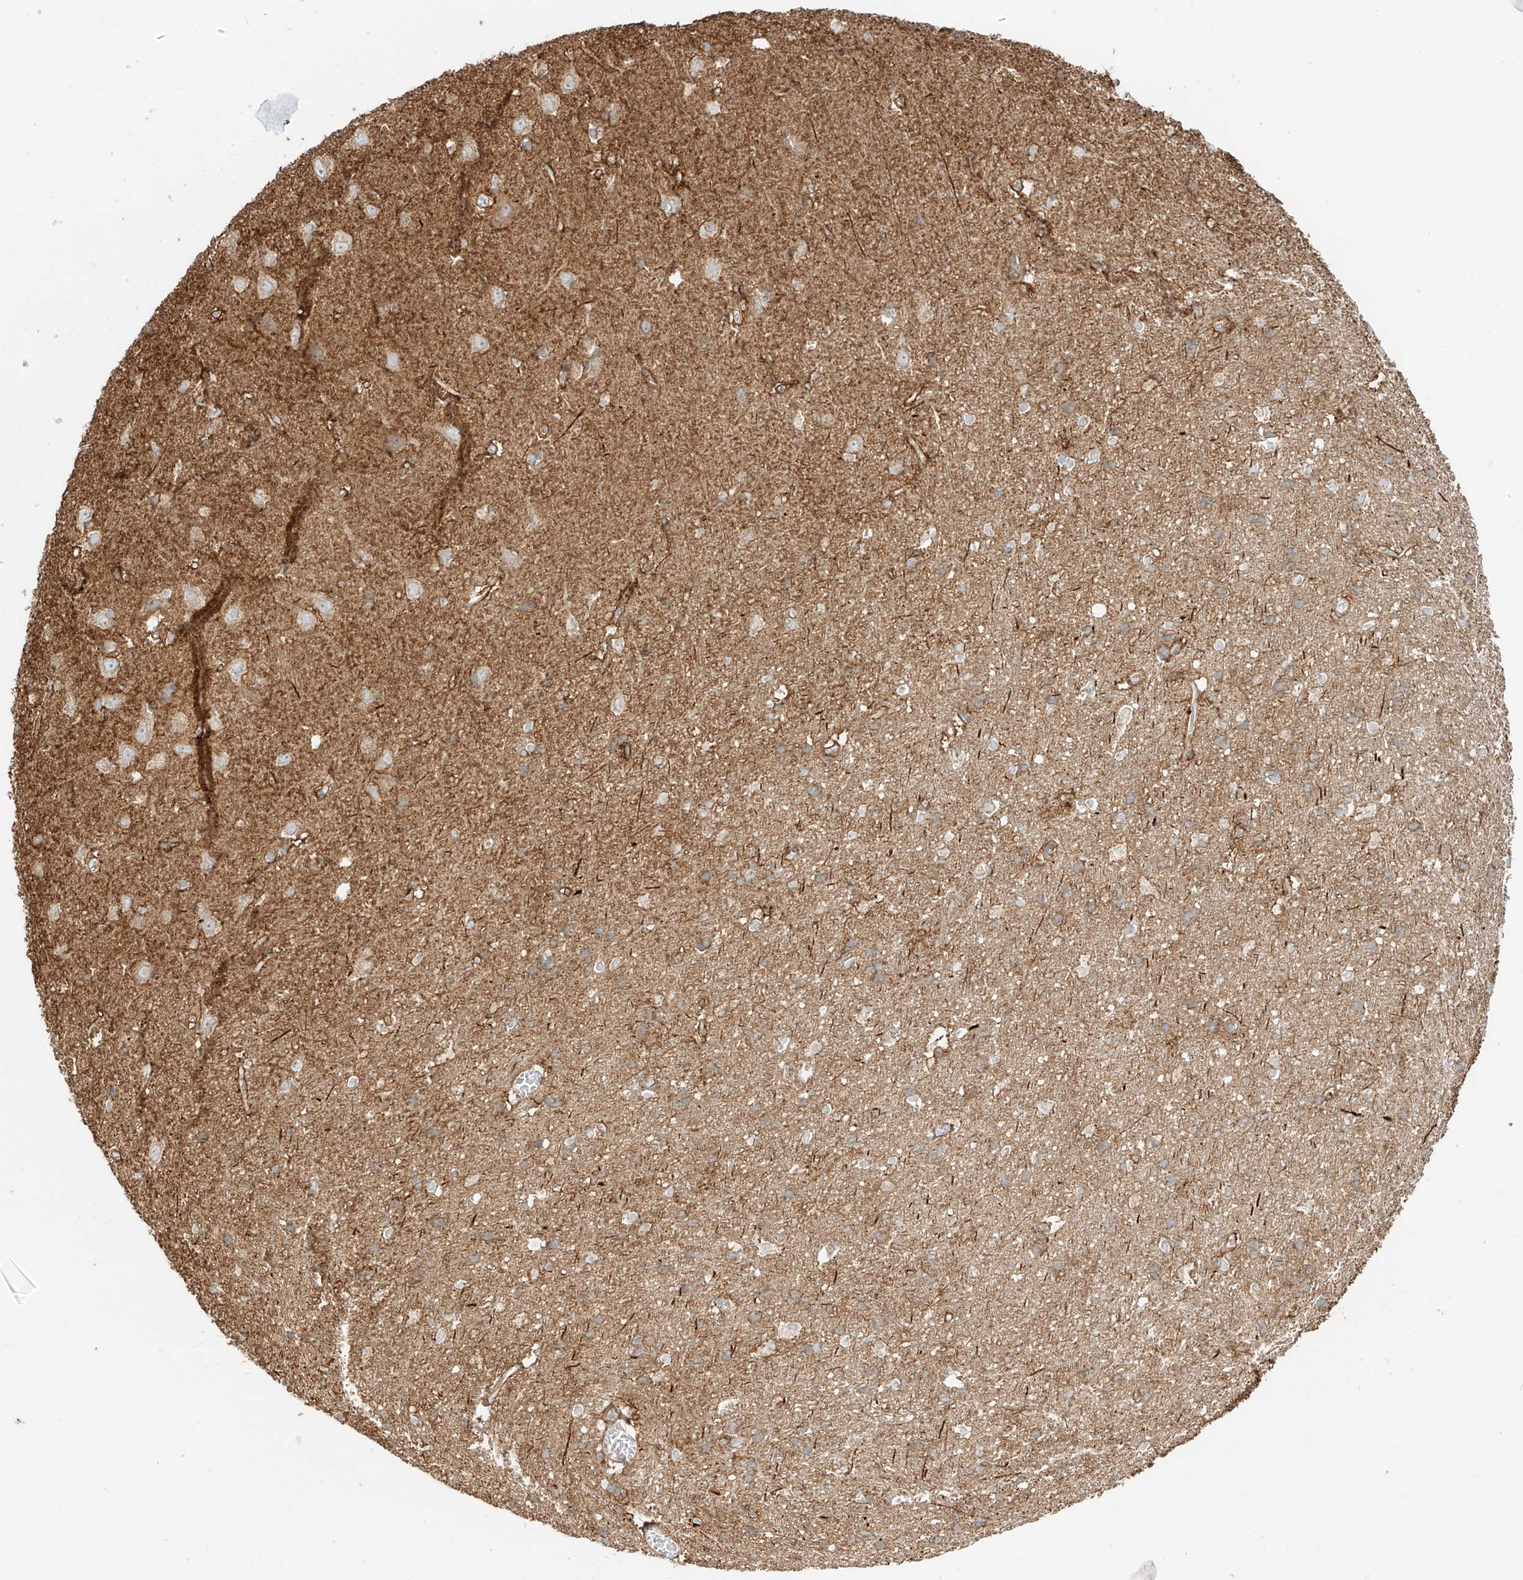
{"staining": {"intensity": "weak", "quantity": "25%-75%", "location": "cytoplasmic/membranous"}, "tissue": "cerebral cortex", "cell_type": "Endothelial cells", "image_type": "normal", "snomed": [{"axis": "morphology", "description": "Normal tissue, NOS"}, {"axis": "topography", "description": "Cerebral cortex"}], "caption": "Immunohistochemical staining of unremarkable cerebral cortex shows 25%-75% levels of weak cytoplasmic/membranous protein expression in about 25%-75% of endothelial cells. (DAB (3,3'-diaminobenzidine) IHC, brown staining for protein, blue staining for nuclei).", "gene": "ZIM3", "patient": {"sex": "male", "age": 54}}